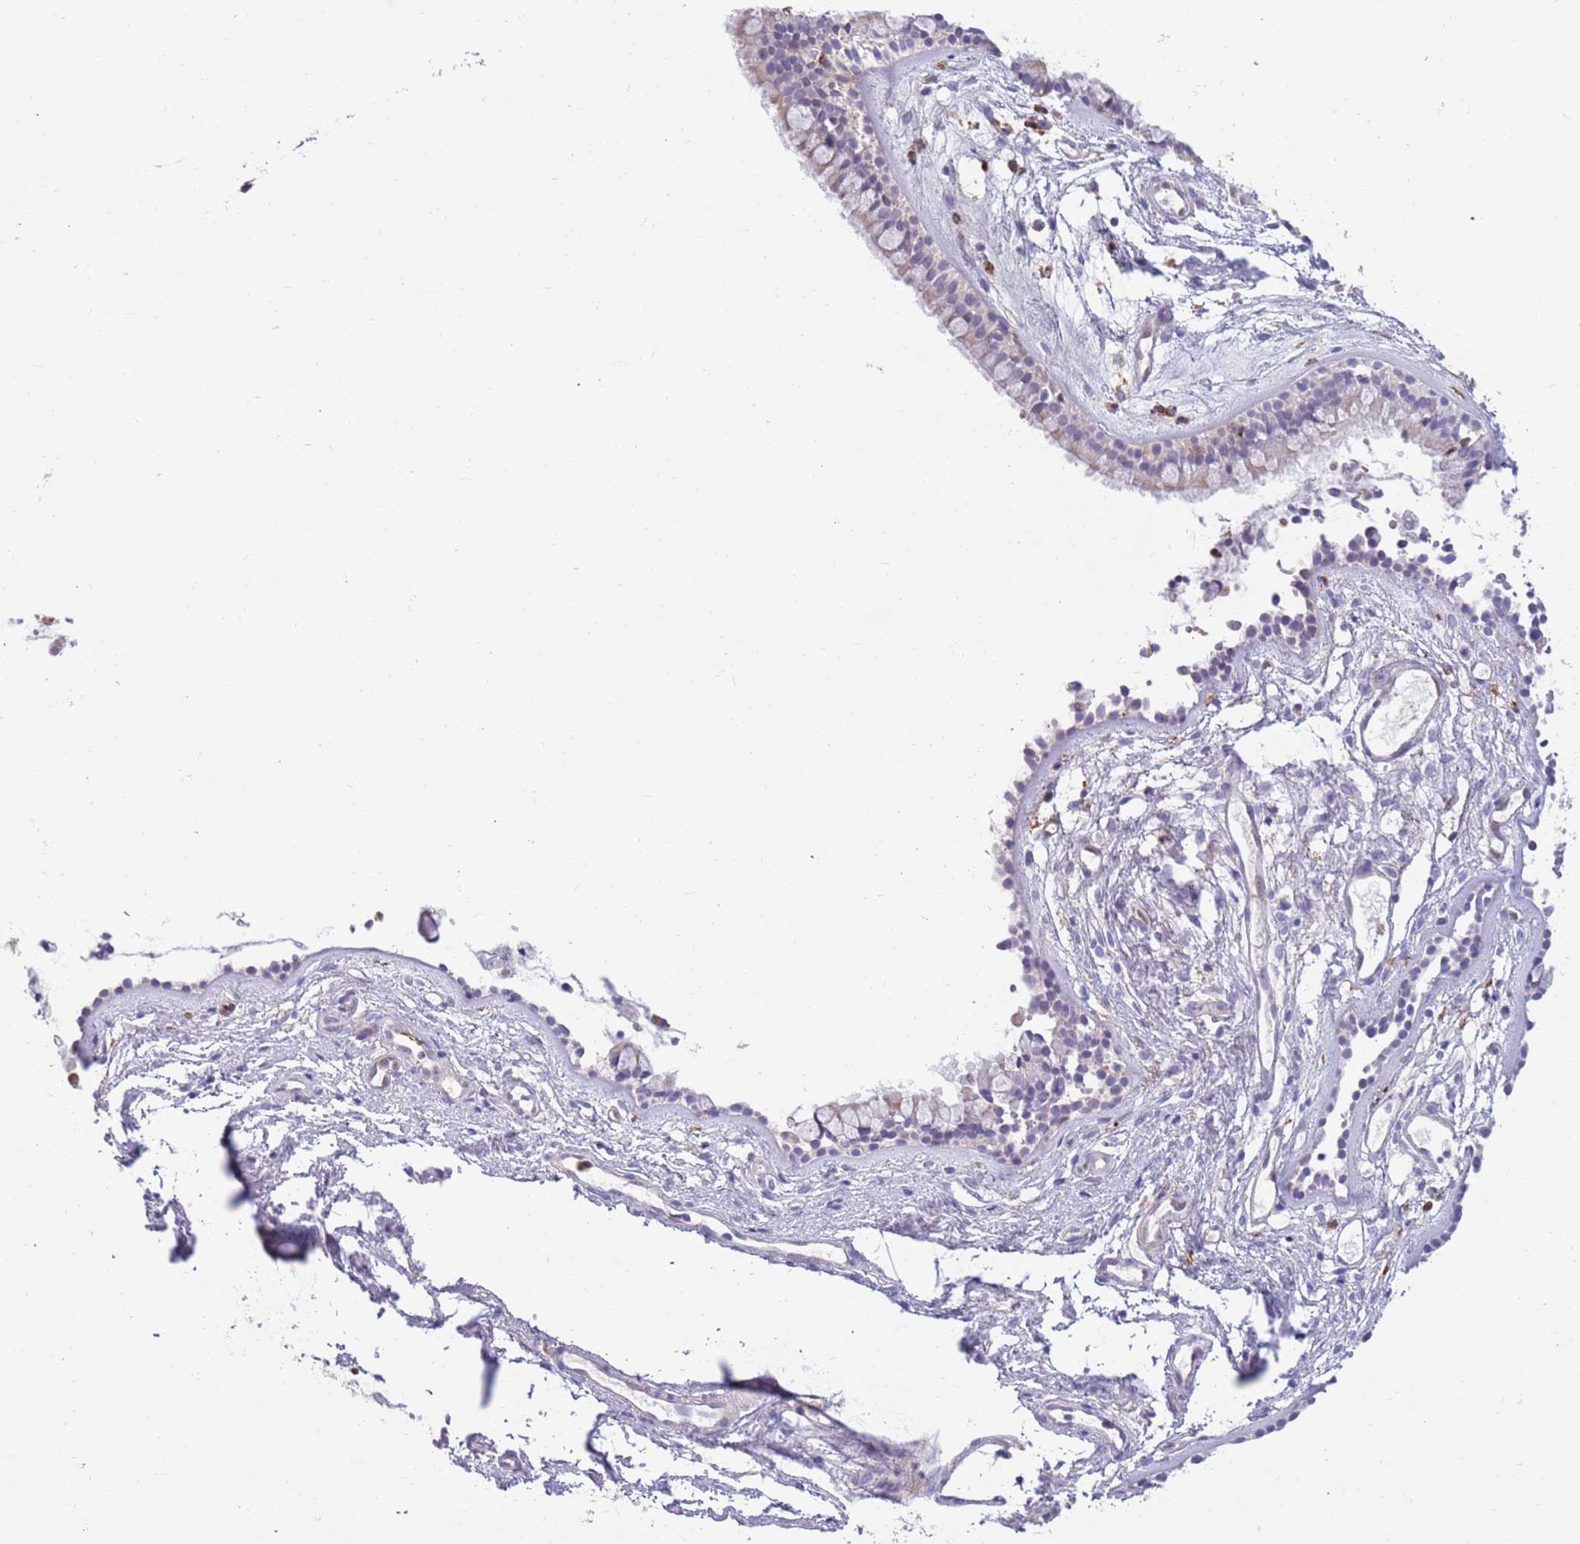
{"staining": {"intensity": "weak", "quantity": "<25%", "location": "cytoplasmic/membranous"}, "tissue": "nasopharynx", "cell_type": "Respiratory epithelial cells", "image_type": "normal", "snomed": [{"axis": "morphology", "description": "Normal tissue, NOS"}, {"axis": "topography", "description": "Nasopharynx"}], "caption": "Protein analysis of benign nasopharynx exhibits no significant staining in respiratory epithelial cells. Brightfield microscopy of immunohistochemistry stained with DAB (3,3'-diaminobenzidine) (brown) and hematoxylin (blue), captured at high magnification.", "gene": "DDT", "patient": {"sex": "male", "age": 82}}